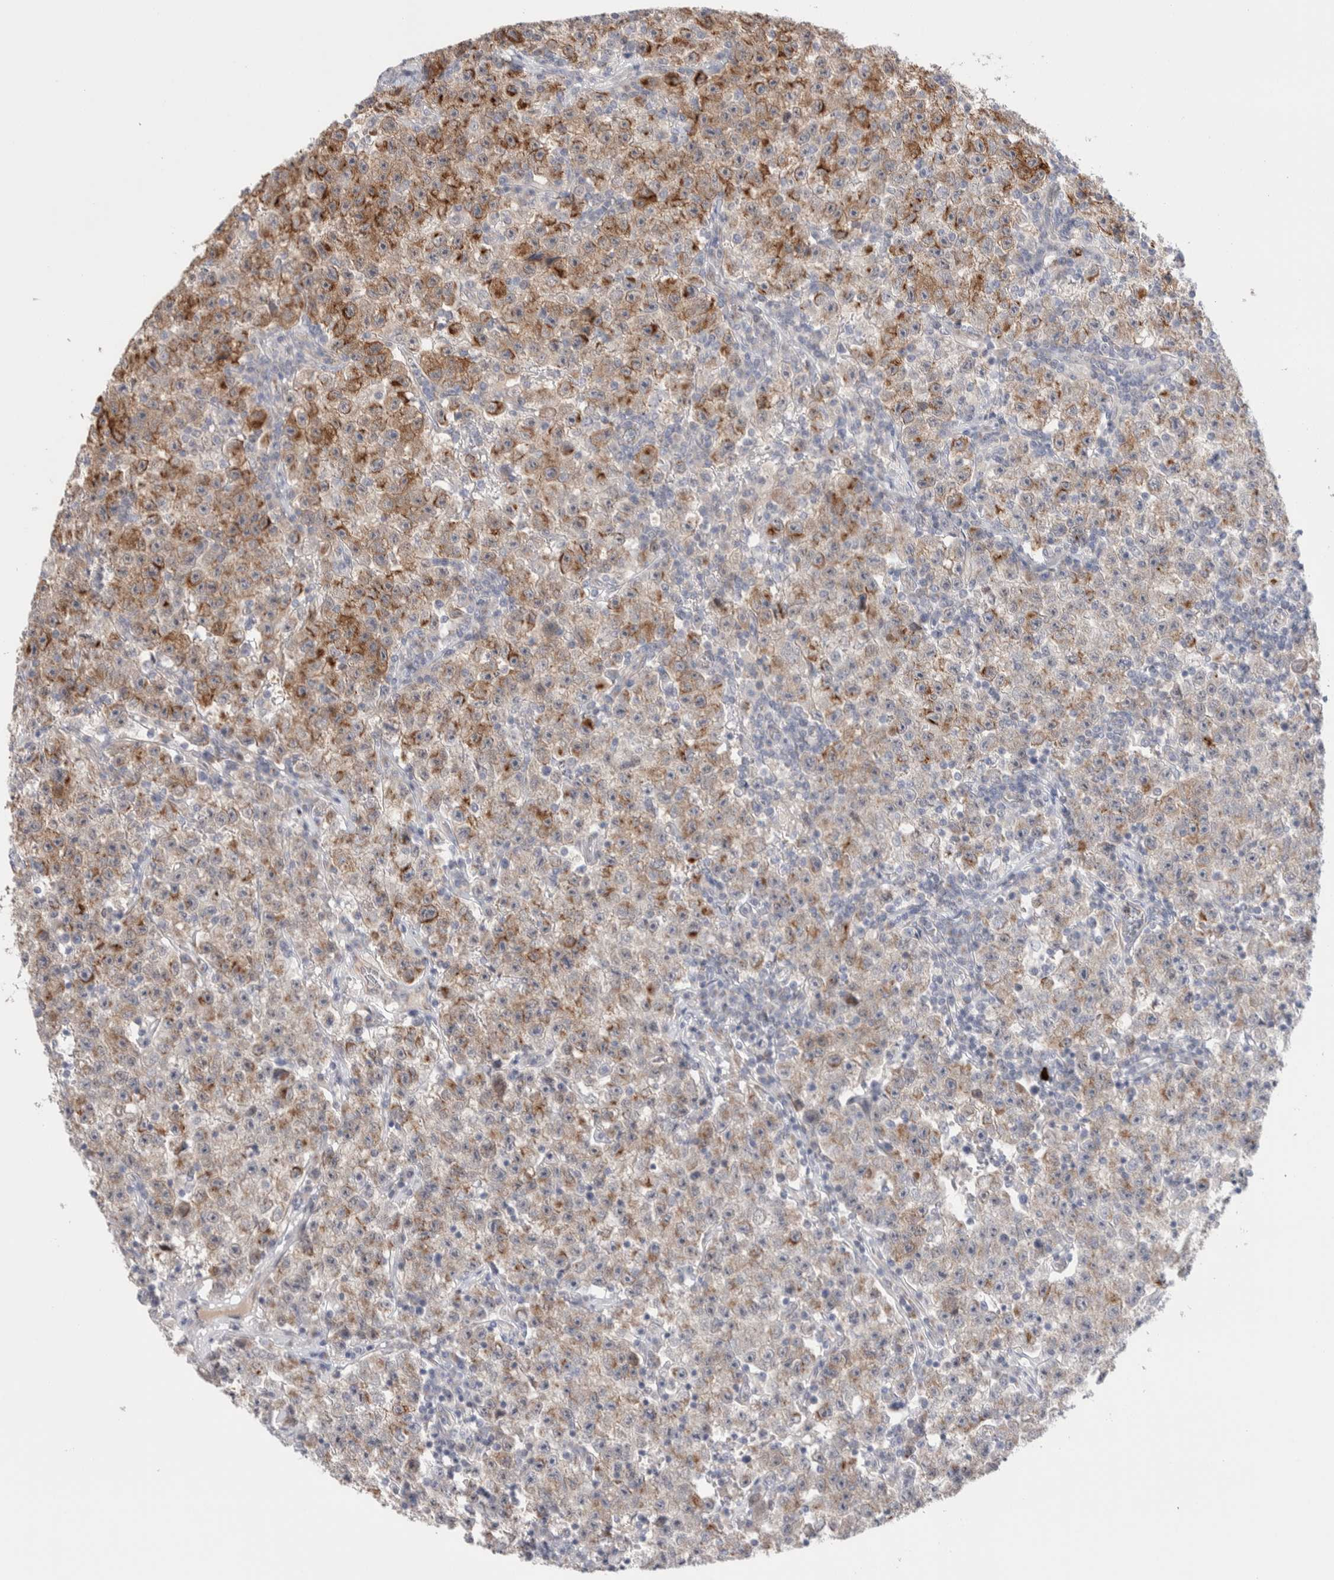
{"staining": {"intensity": "moderate", "quantity": ">75%", "location": "cytoplasmic/membranous"}, "tissue": "testis cancer", "cell_type": "Tumor cells", "image_type": "cancer", "snomed": [{"axis": "morphology", "description": "Seminoma, NOS"}, {"axis": "topography", "description": "Testis"}], "caption": "A brown stain labels moderate cytoplasmic/membranous staining of a protein in testis cancer (seminoma) tumor cells.", "gene": "C1orf112", "patient": {"sex": "male", "age": 22}}